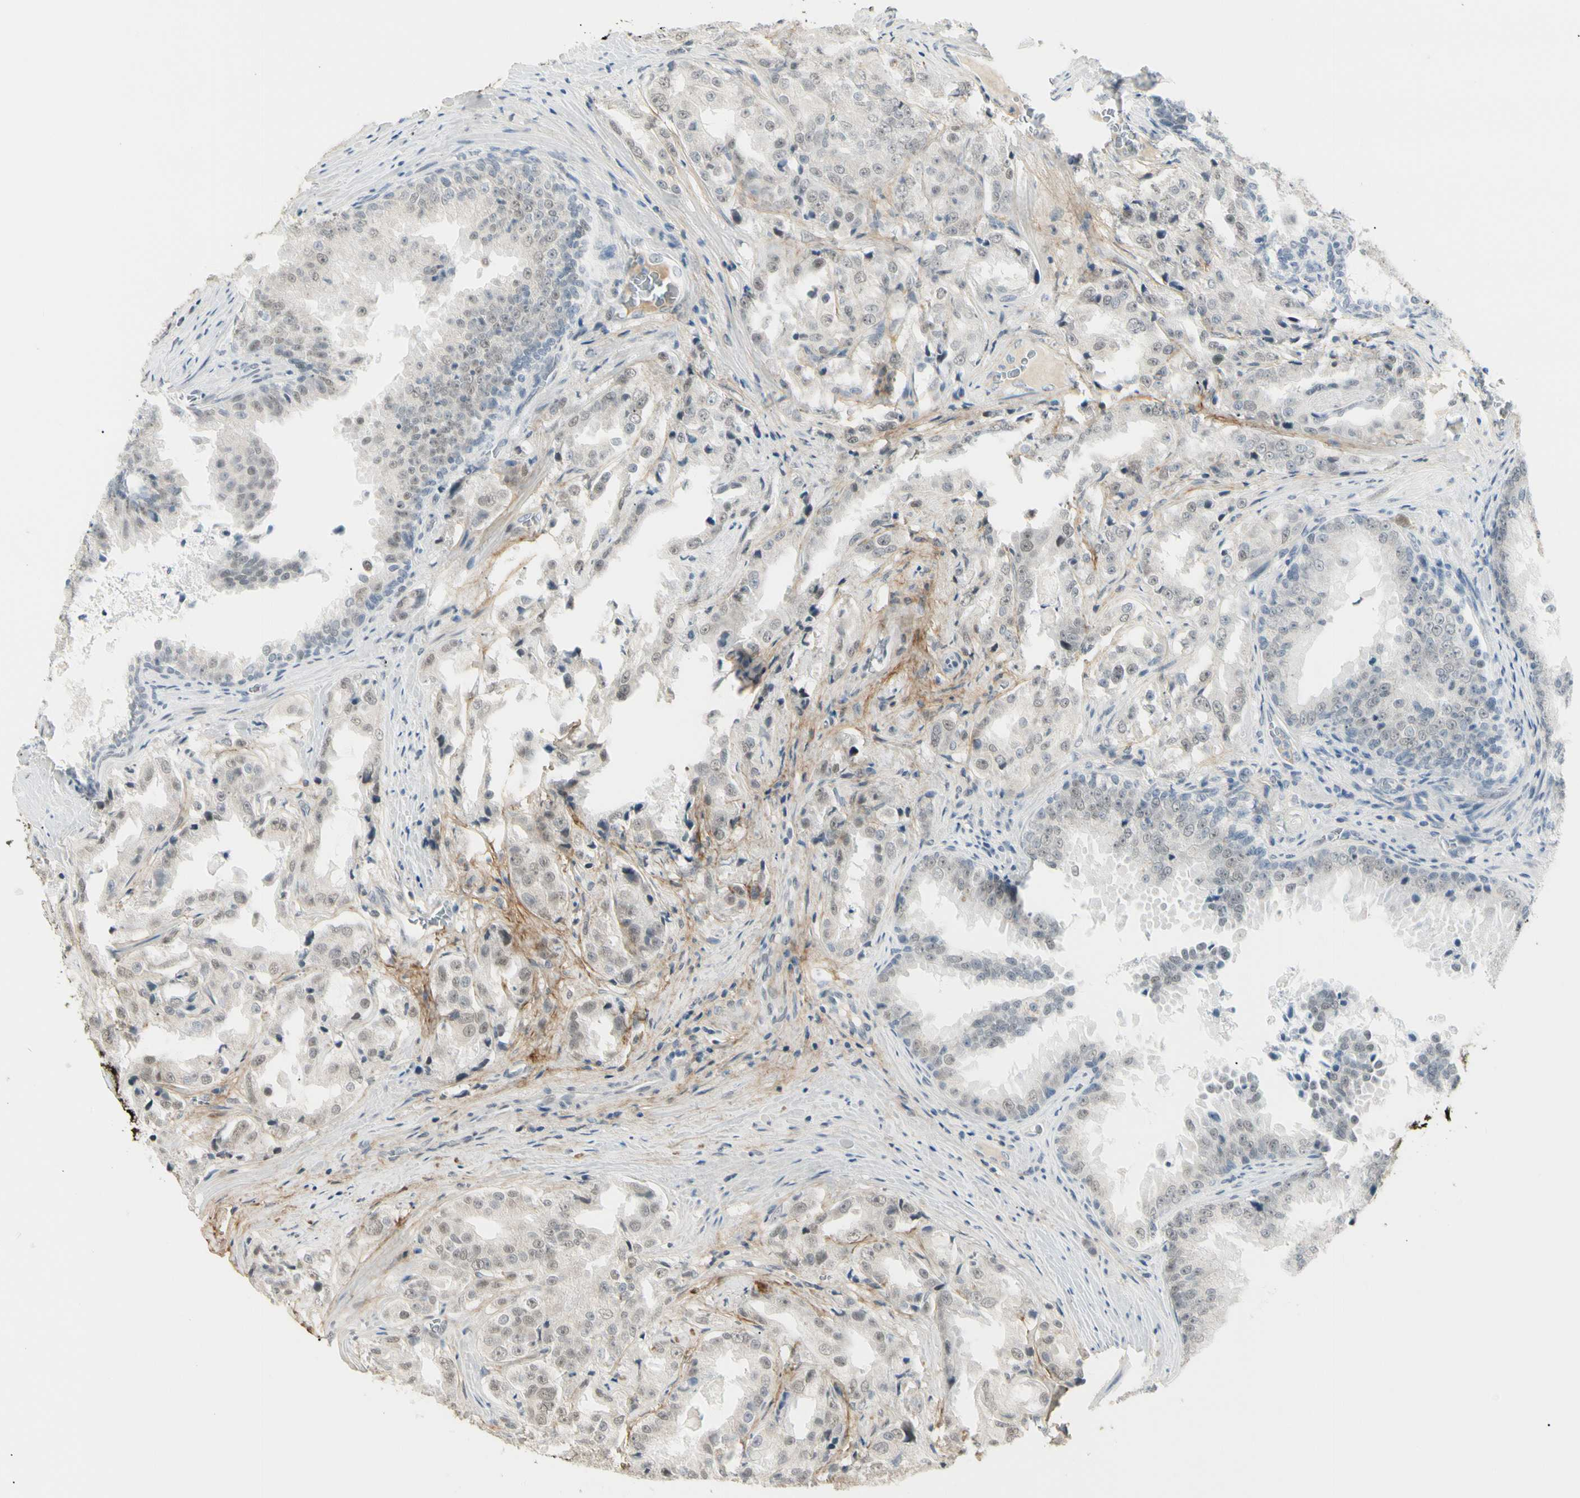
{"staining": {"intensity": "weak", "quantity": "25%-75%", "location": "nuclear"}, "tissue": "prostate cancer", "cell_type": "Tumor cells", "image_type": "cancer", "snomed": [{"axis": "morphology", "description": "Adenocarcinoma, High grade"}, {"axis": "topography", "description": "Prostate"}], "caption": "This is an image of IHC staining of high-grade adenocarcinoma (prostate), which shows weak positivity in the nuclear of tumor cells.", "gene": "ASPN", "patient": {"sex": "male", "age": 73}}